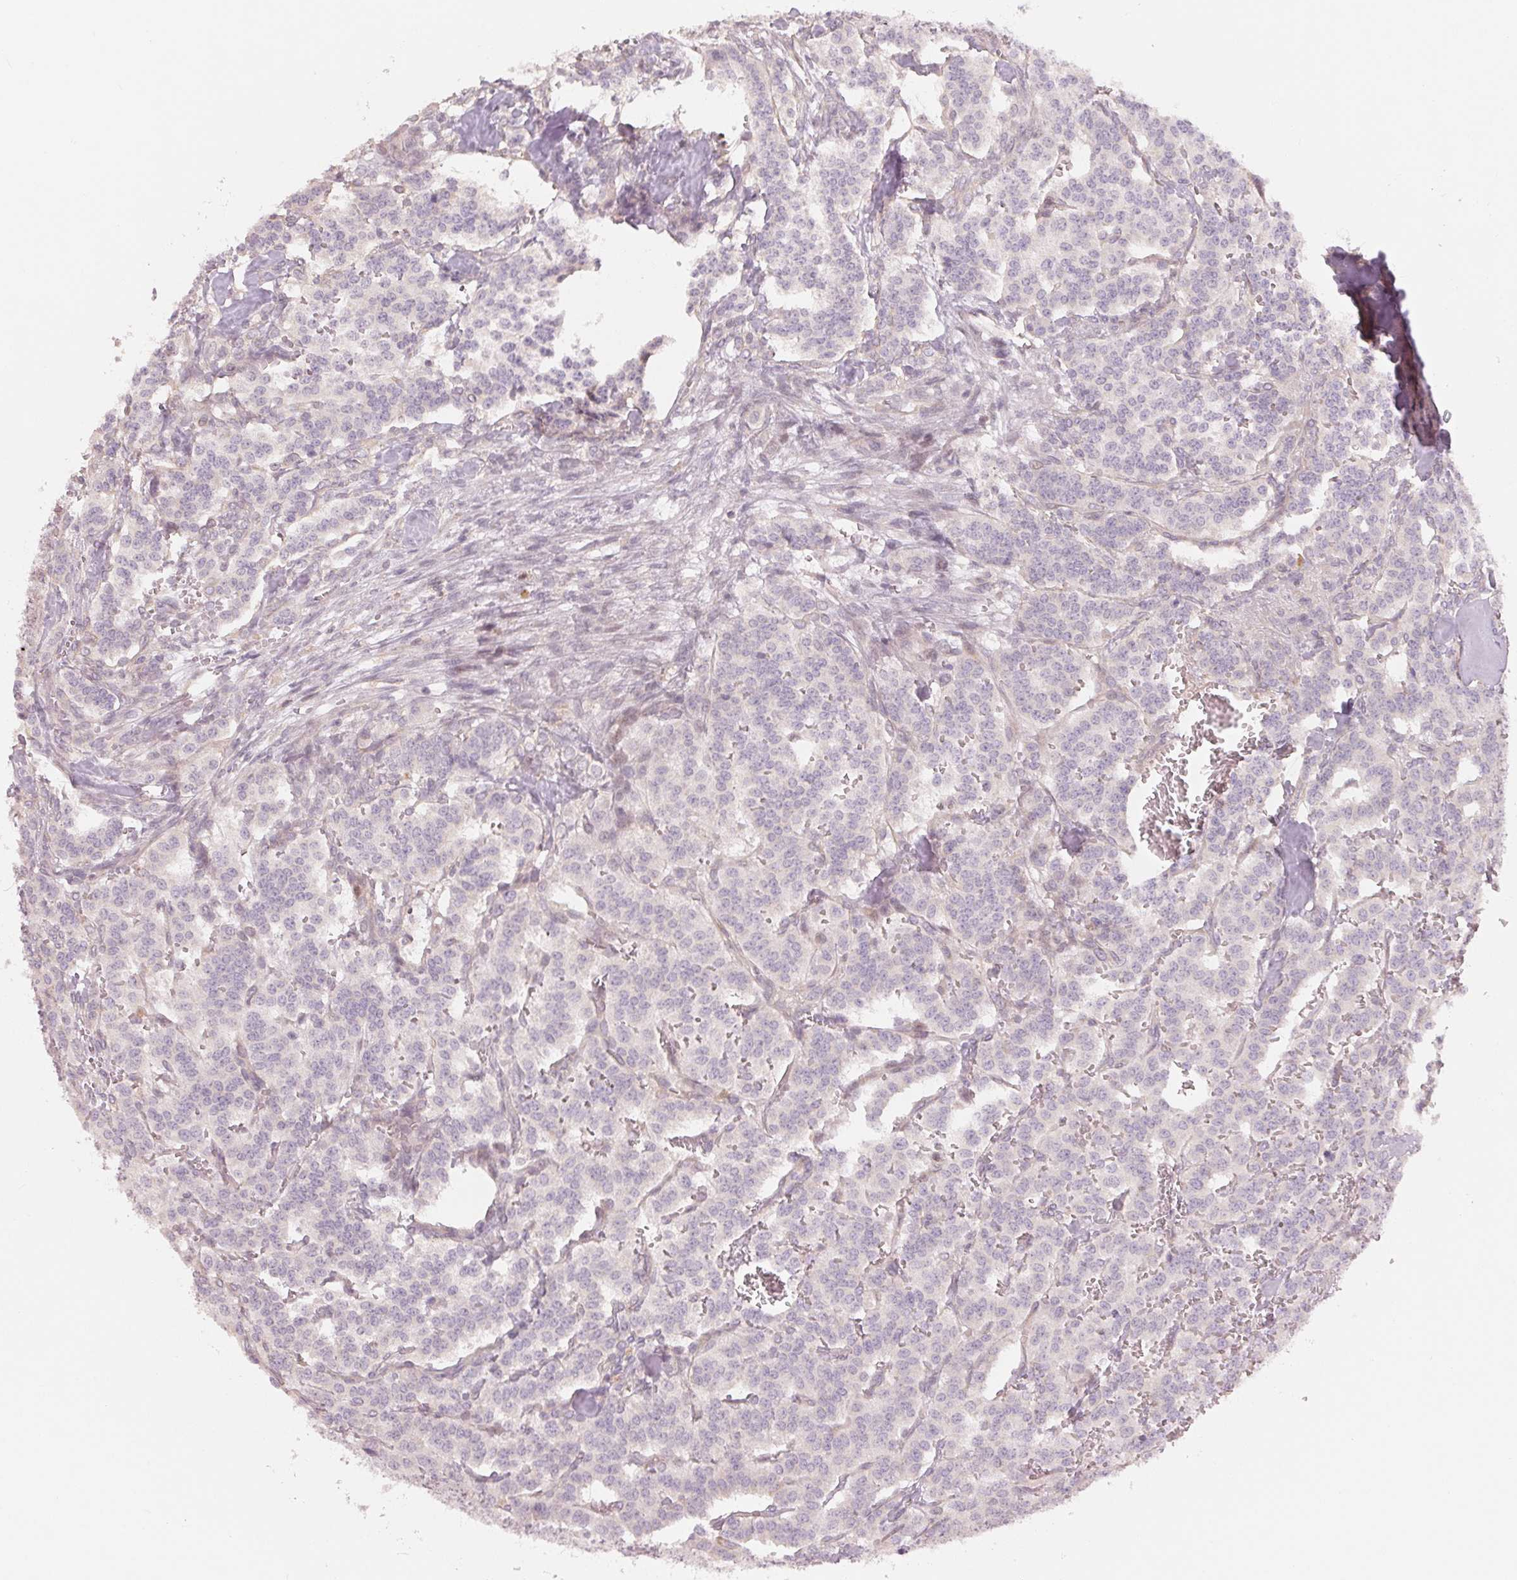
{"staining": {"intensity": "negative", "quantity": "none", "location": "none"}, "tissue": "carcinoid", "cell_type": "Tumor cells", "image_type": "cancer", "snomed": [{"axis": "morphology", "description": "Normal tissue, NOS"}, {"axis": "morphology", "description": "Carcinoid, malignant, NOS"}, {"axis": "topography", "description": "Lung"}], "caption": "Malignant carcinoid stained for a protein using immunohistochemistry (IHC) exhibits no staining tumor cells.", "gene": "DENND2C", "patient": {"sex": "female", "age": 46}}